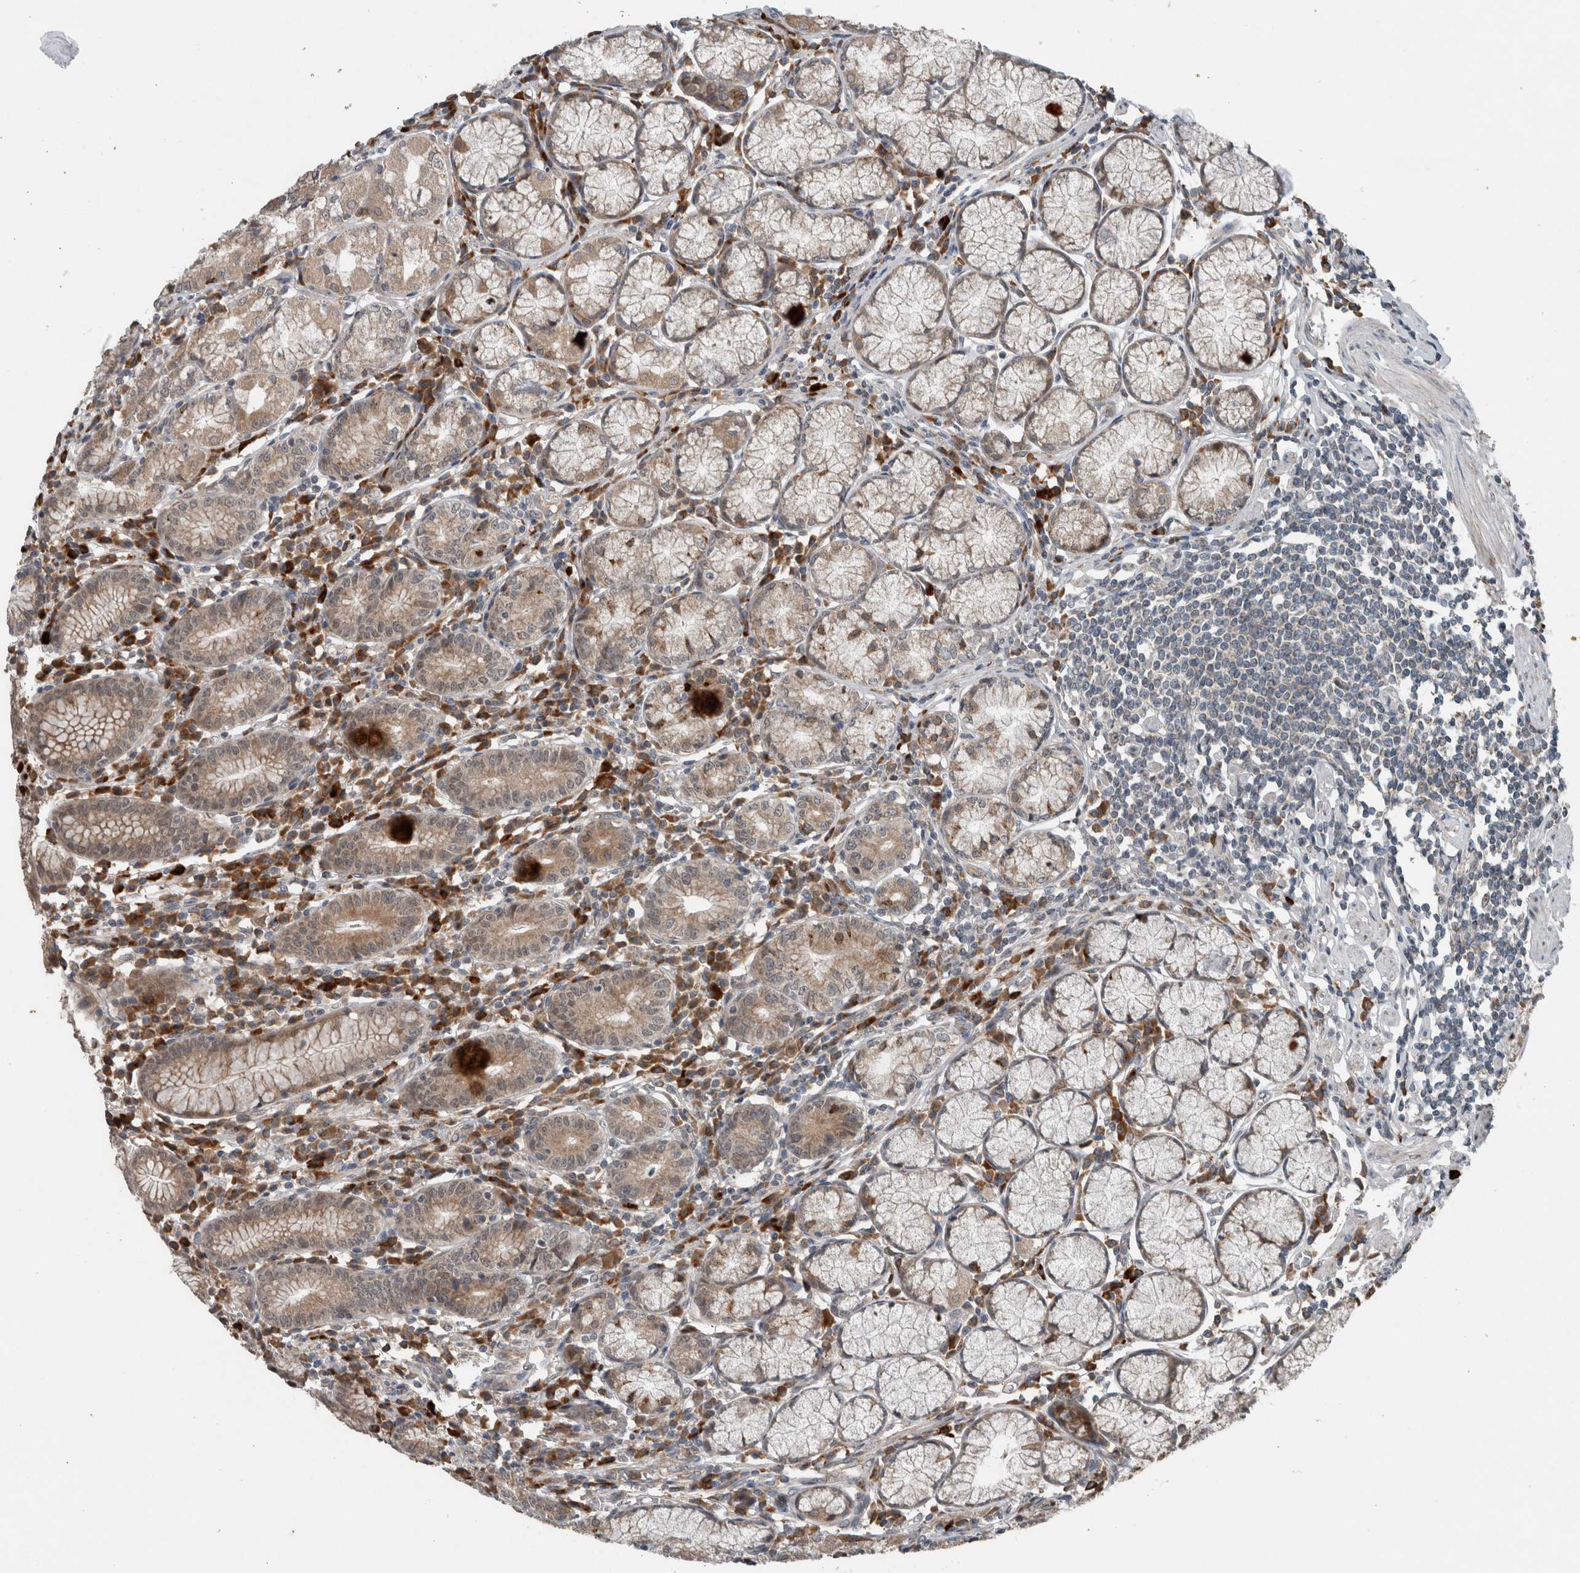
{"staining": {"intensity": "moderate", "quantity": ">75%", "location": "cytoplasmic/membranous"}, "tissue": "stomach", "cell_type": "Glandular cells", "image_type": "normal", "snomed": [{"axis": "morphology", "description": "Normal tissue, NOS"}, {"axis": "topography", "description": "Stomach"}], "caption": "Immunohistochemistry of normal stomach shows medium levels of moderate cytoplasmic/membranous positivity in about >75% of glandular cells.", "gene": "GBA2", "patient": {"sex": "male", "age": 55}}